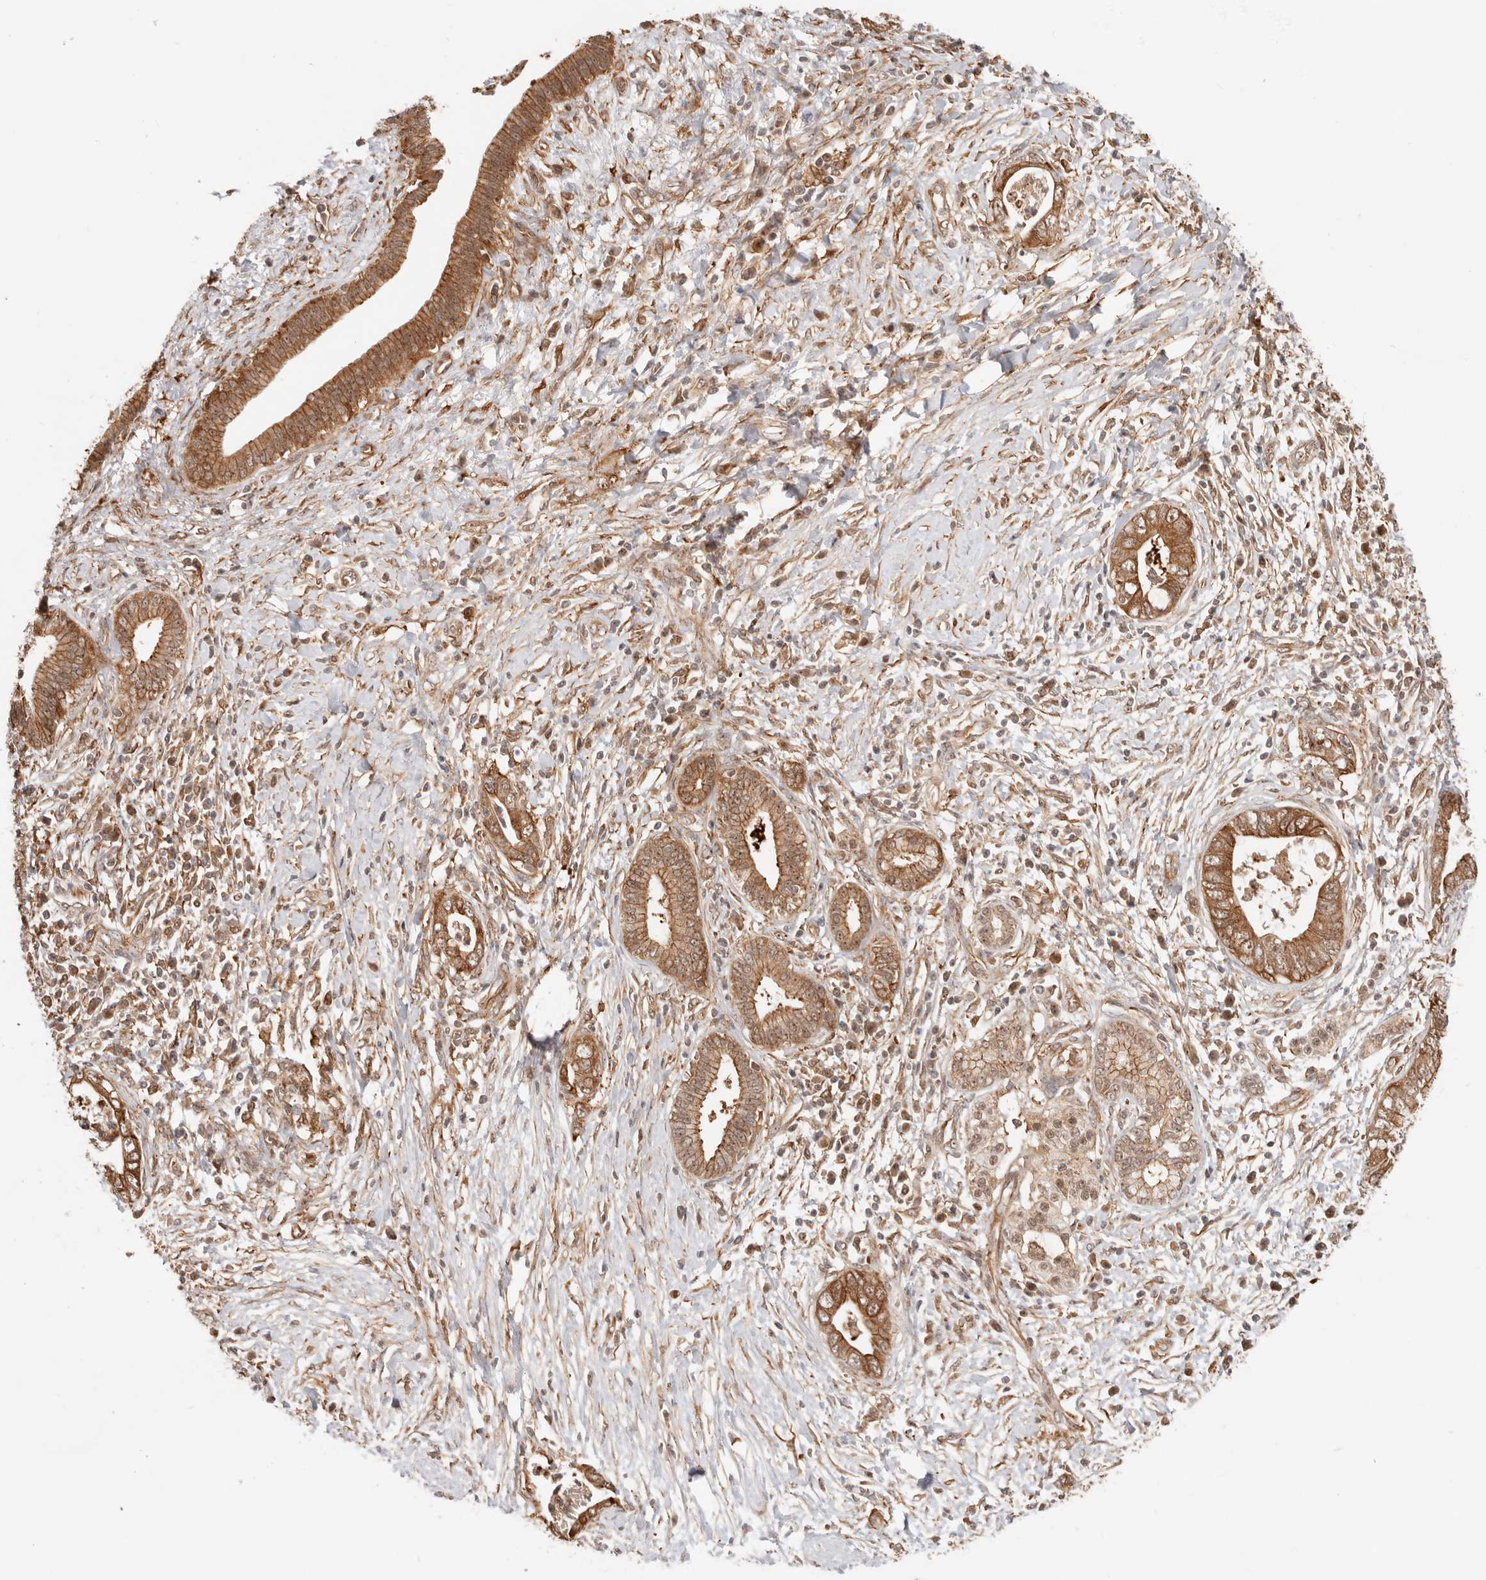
{"staining": {"intensity": "strong", "quantity": ">75%", "location": "cytoplasmic/membranous,nuclear"}, "tissue": "pancreatic cancer", "cell_type": "Tumor cells", "image_type": "cancer", "snomed": [{"axis": "morphology", "description": "Adenocarcinoma, NOS"}, {"axis": "topography", "description": "Pancreas"}], "caption": "An image of human pancreatic cancer stained for a protein shows strong cytoplasmic/membranous and nuclear brown staining in tumor cells.", "gene": "HEXD", "patient": {"sex": "male", "age": 75}}